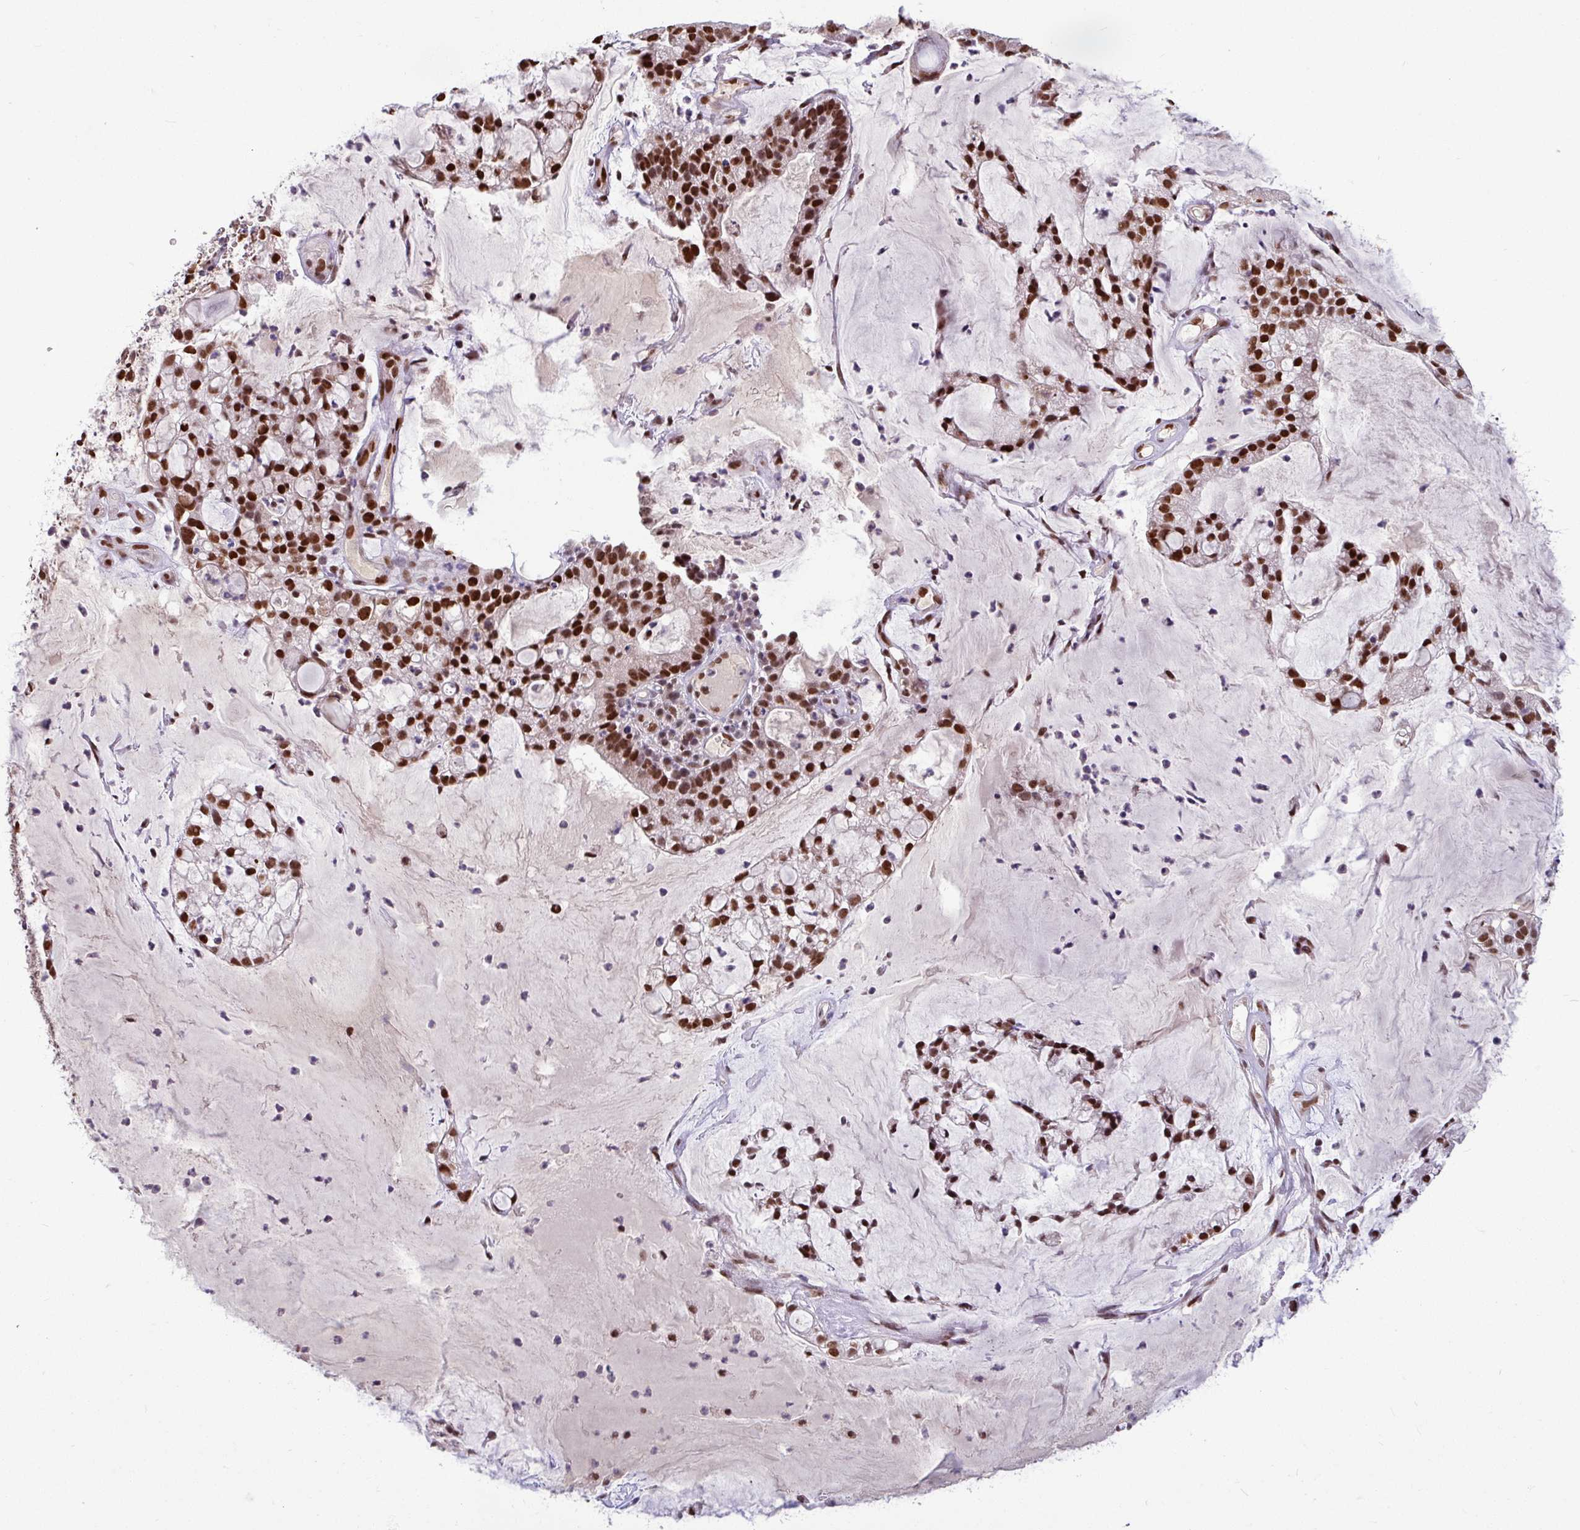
{"staining": {"intensity": "strong", "quantity": ">75%", "location": "nuclear"}, "tissue": "cervical cancer", "cell_type": "Tumor cells", "image_type": "cancer", "snomed": [{"axis": "morphology", "description": "Adenocarcinoma, NOS"}, {"axis": "topography", "description": "Cervix"}], "caption": "A high amount of strong nuclear positivity is seen in about >75% of tumor cells in adenocarcinoma (cervical) tissue. (brown staining indicates protein expression, while blue staining denotes nuclei).", "gene": "TDG", "patient": {"sex": "female", "age": 41}}